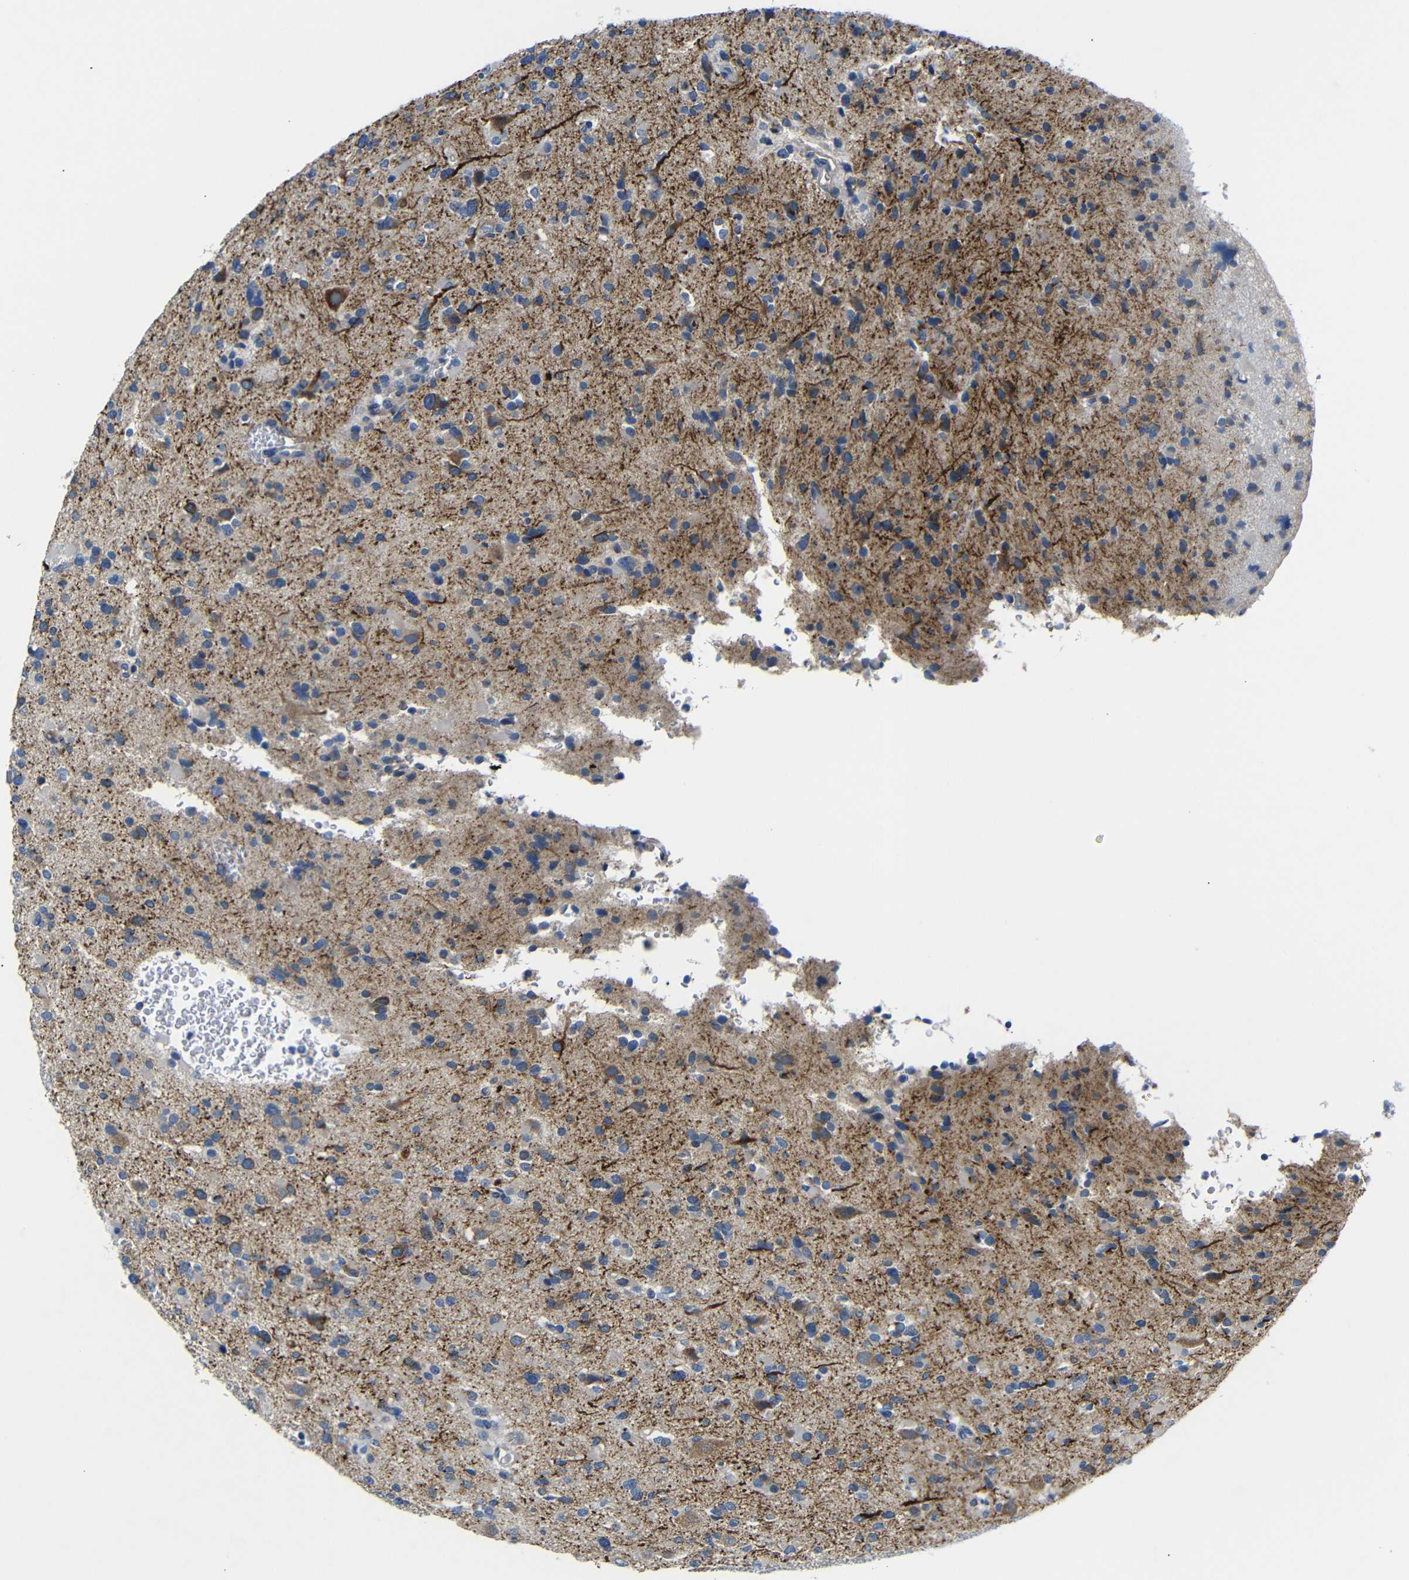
{"staining": {"intensity": "moderate", "quantity": ">75%", "location": "cytoplasmic/membranous"}, "tissue": "glioma", "cell_type": "Tumor cells", "image_type": "cancer", "snomed": [{"axis": "morphology", "description": "Glioma, malignant, Low grade"}, {"axis": "topography", "description": "Brain"}], "caption": "Glioma stained with immunohistochemistry (IHC) displays moderate cytoplasmic/membranous staining in approximately >75% of tumor cells. (DAB (3,3'-diaminobenzidine) IHC, brown staining for protein, blue staining for nuclei).", "gene": "DCP1A", "patient": {"sex": "female", "age": 22}}